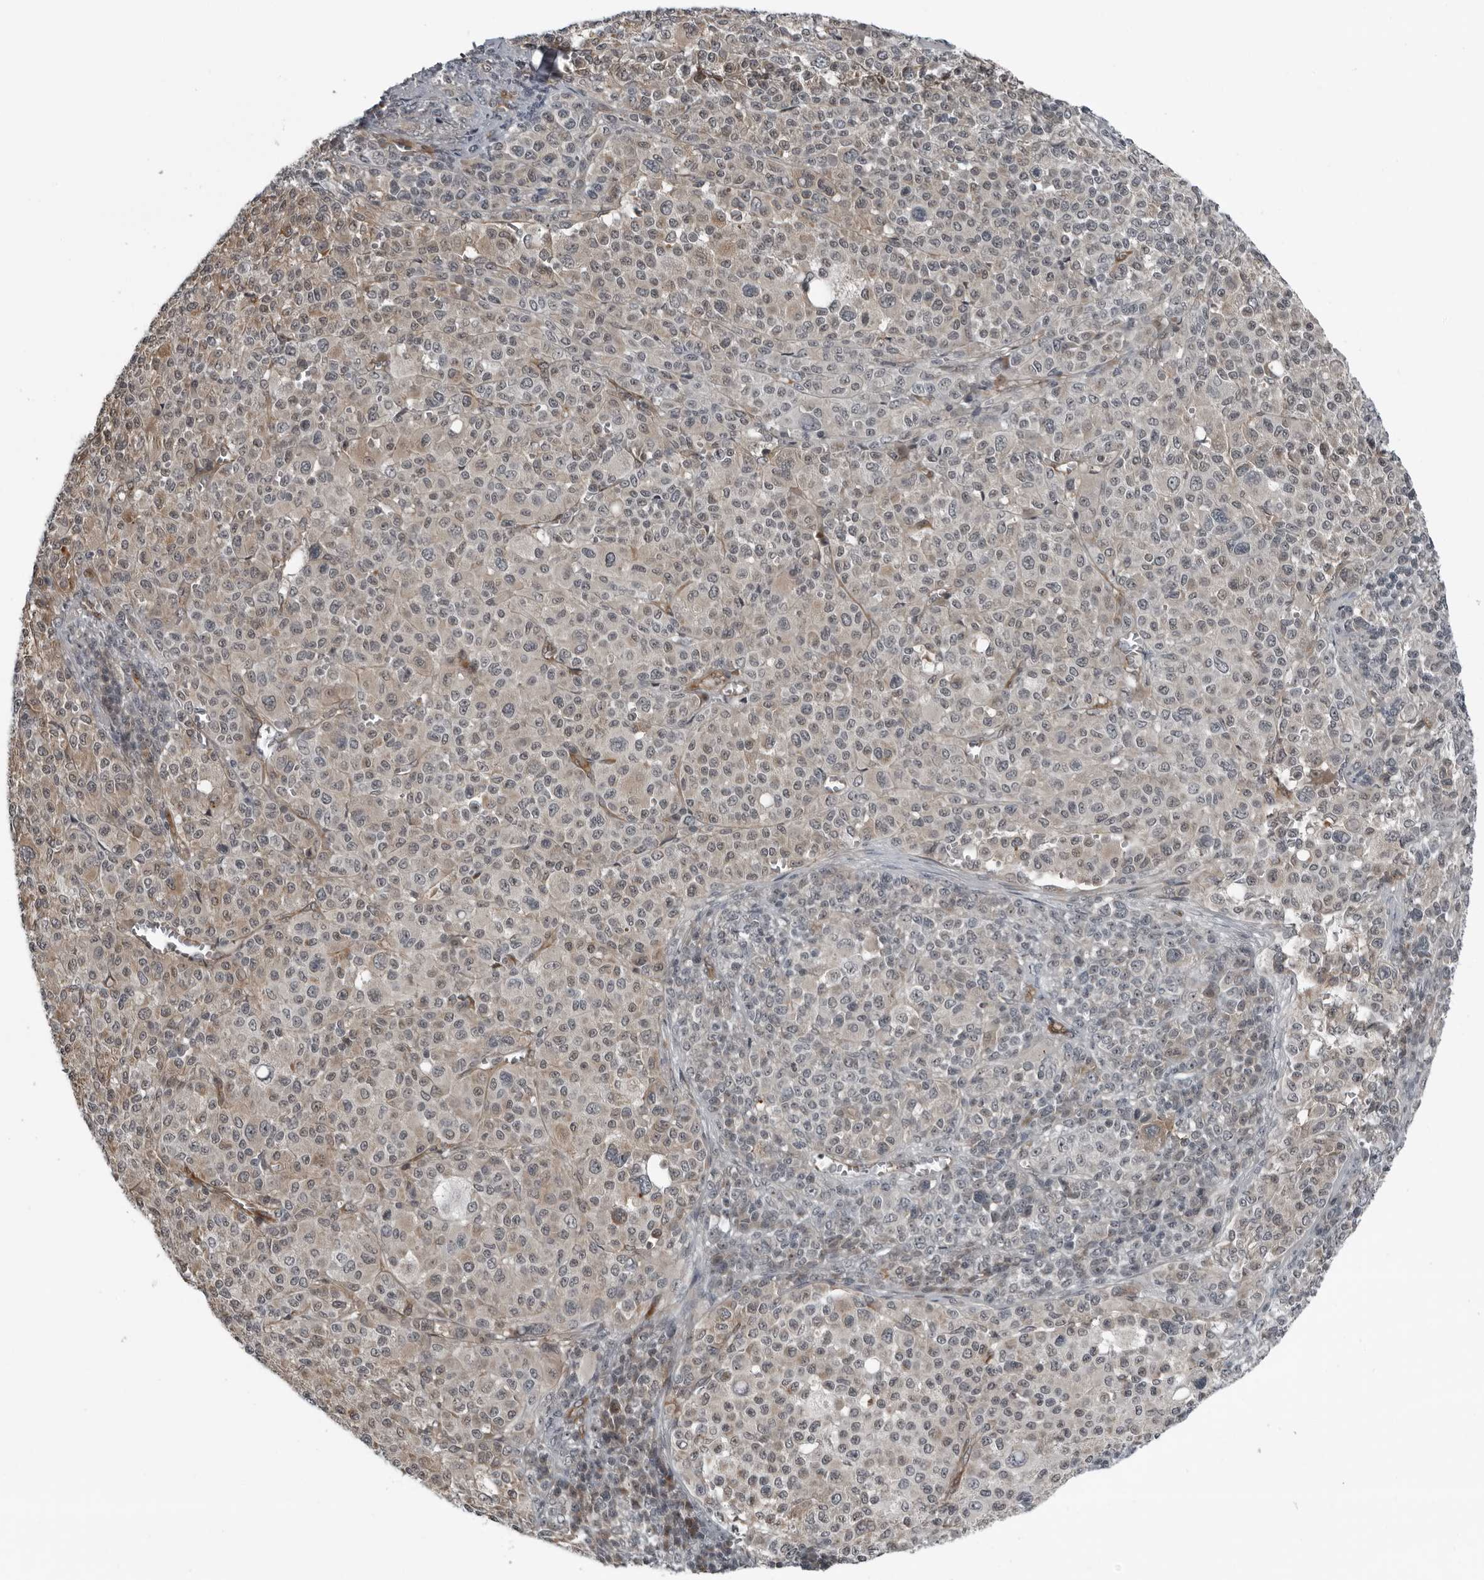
{"staining": {"intensity": "weak", "quantity": "<25%", "location": "nuclear"}, "tissue": "melanoma", "cell_type": "Tumor cells", "image_type": "cancer", "snomed": [{"axis": "morphology", "description": "Malignant melanoma, Metastatic site"}, {"axis": "topography", "description": "Skin"}], "caption": "A photomicrograph of melanoma stained for a protein reveals no brown staining in tumor cells.", "gene": "FAM102B", "patient": {"sex": "female", "age": 74}}